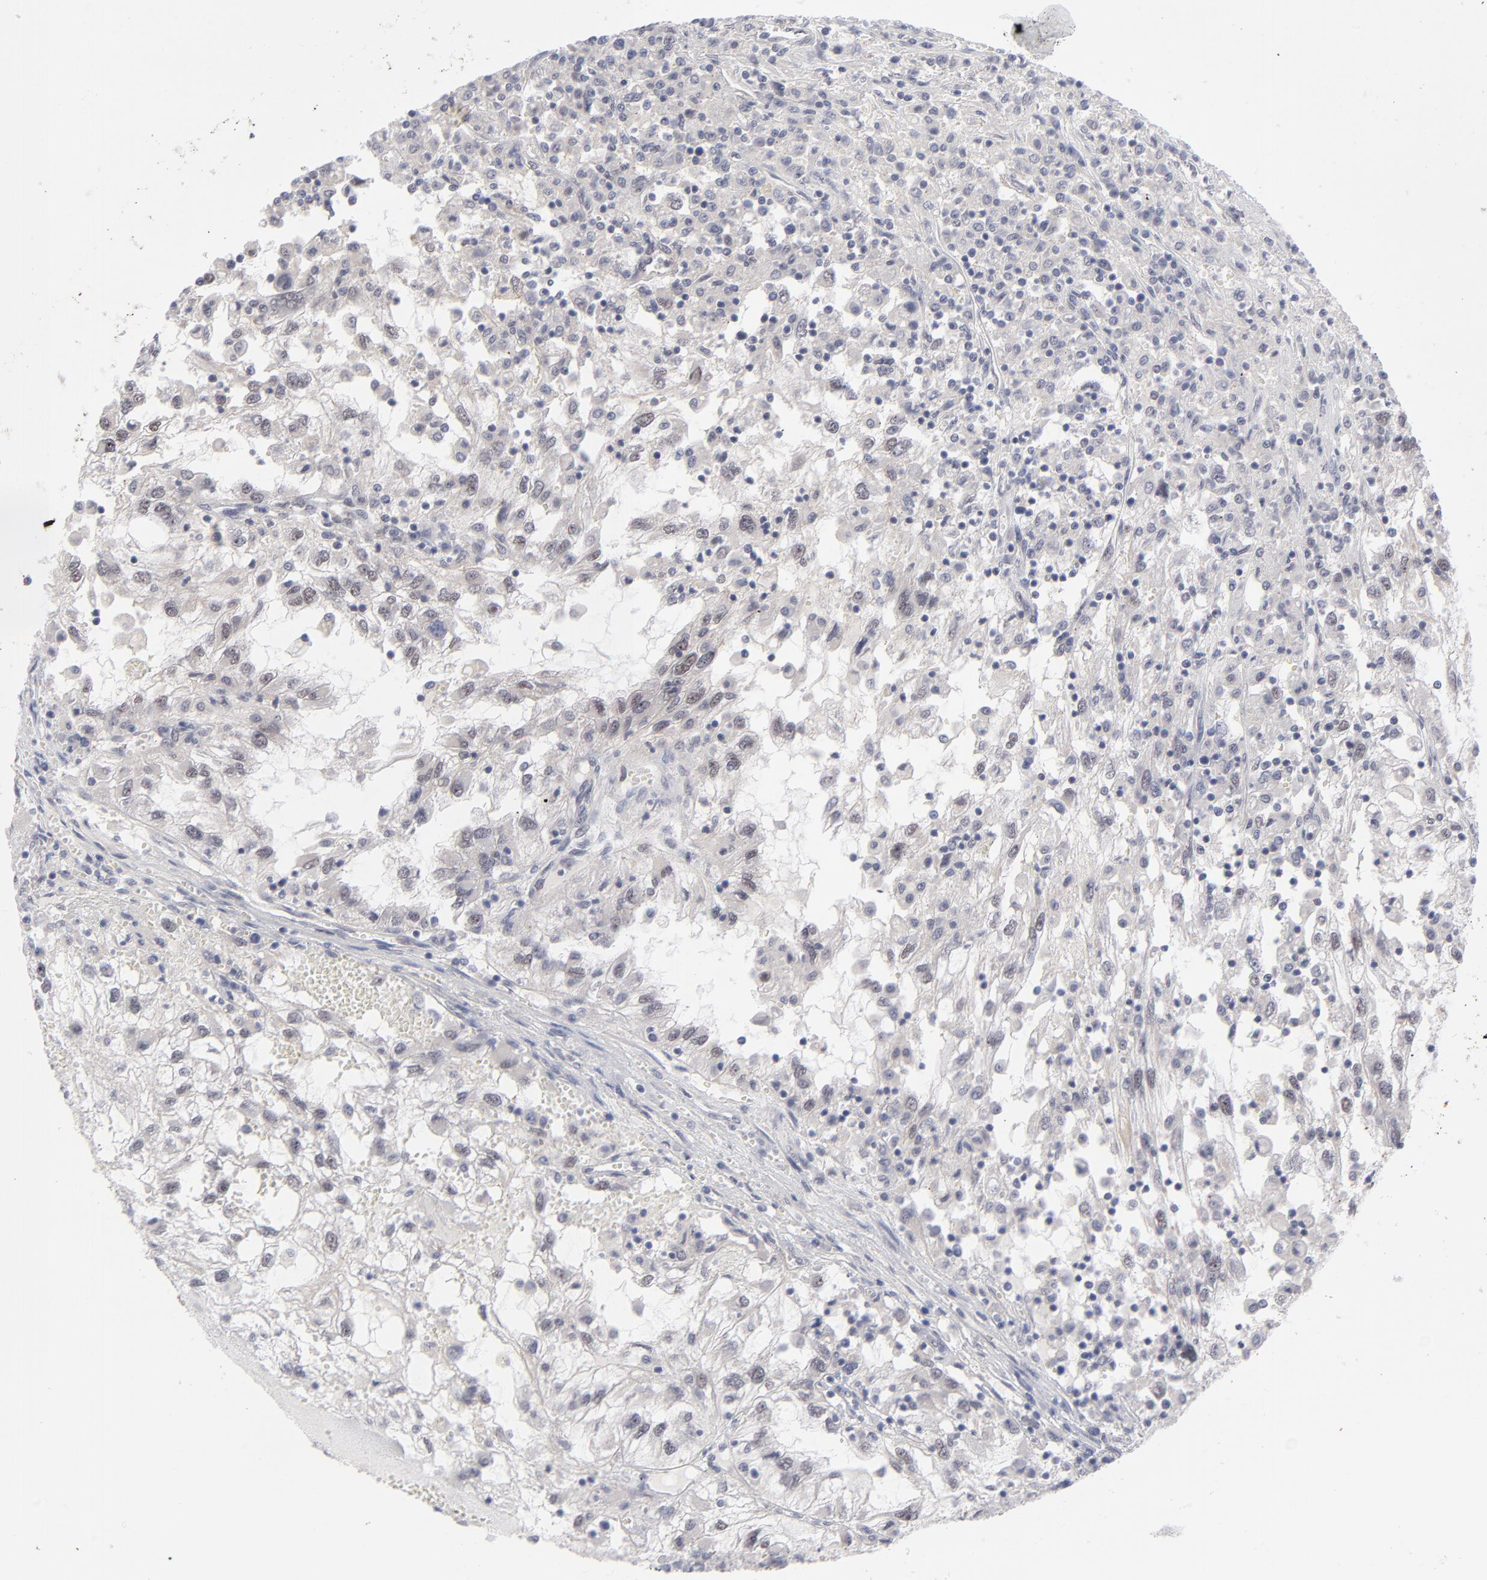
{"staining": {"intensity": "weak", "quantity": "<25%", "location": "cytoplasmic/membranous,nuclear"}, "tissue": "renal cancer", "cell_type": "Tumor cells", "image_type": "cancer", "snomed": [{"axis": "morphology", "description": "Normal tissue, NOS"}, {"axis": "morphology", "description": "Adenocarcinoma, NOS"}, {"axis": "topography", "description": "Kidney"}], "caption": "Immunohistochemistry (IHC) histopathology image of neoplastic tissue: human renal adenocarcinoma stained with DAB demonstrates no significant protein staining in tumor cells. Brightfield microscopy of immunohistochemistry (IHC) stained with DAB (3,3'-diaminobenzidine) (brown) and hematoxylin (blue), captured at high magnification.", "gene": "NBN", "patient": {"sex": "male", "age": 71}}